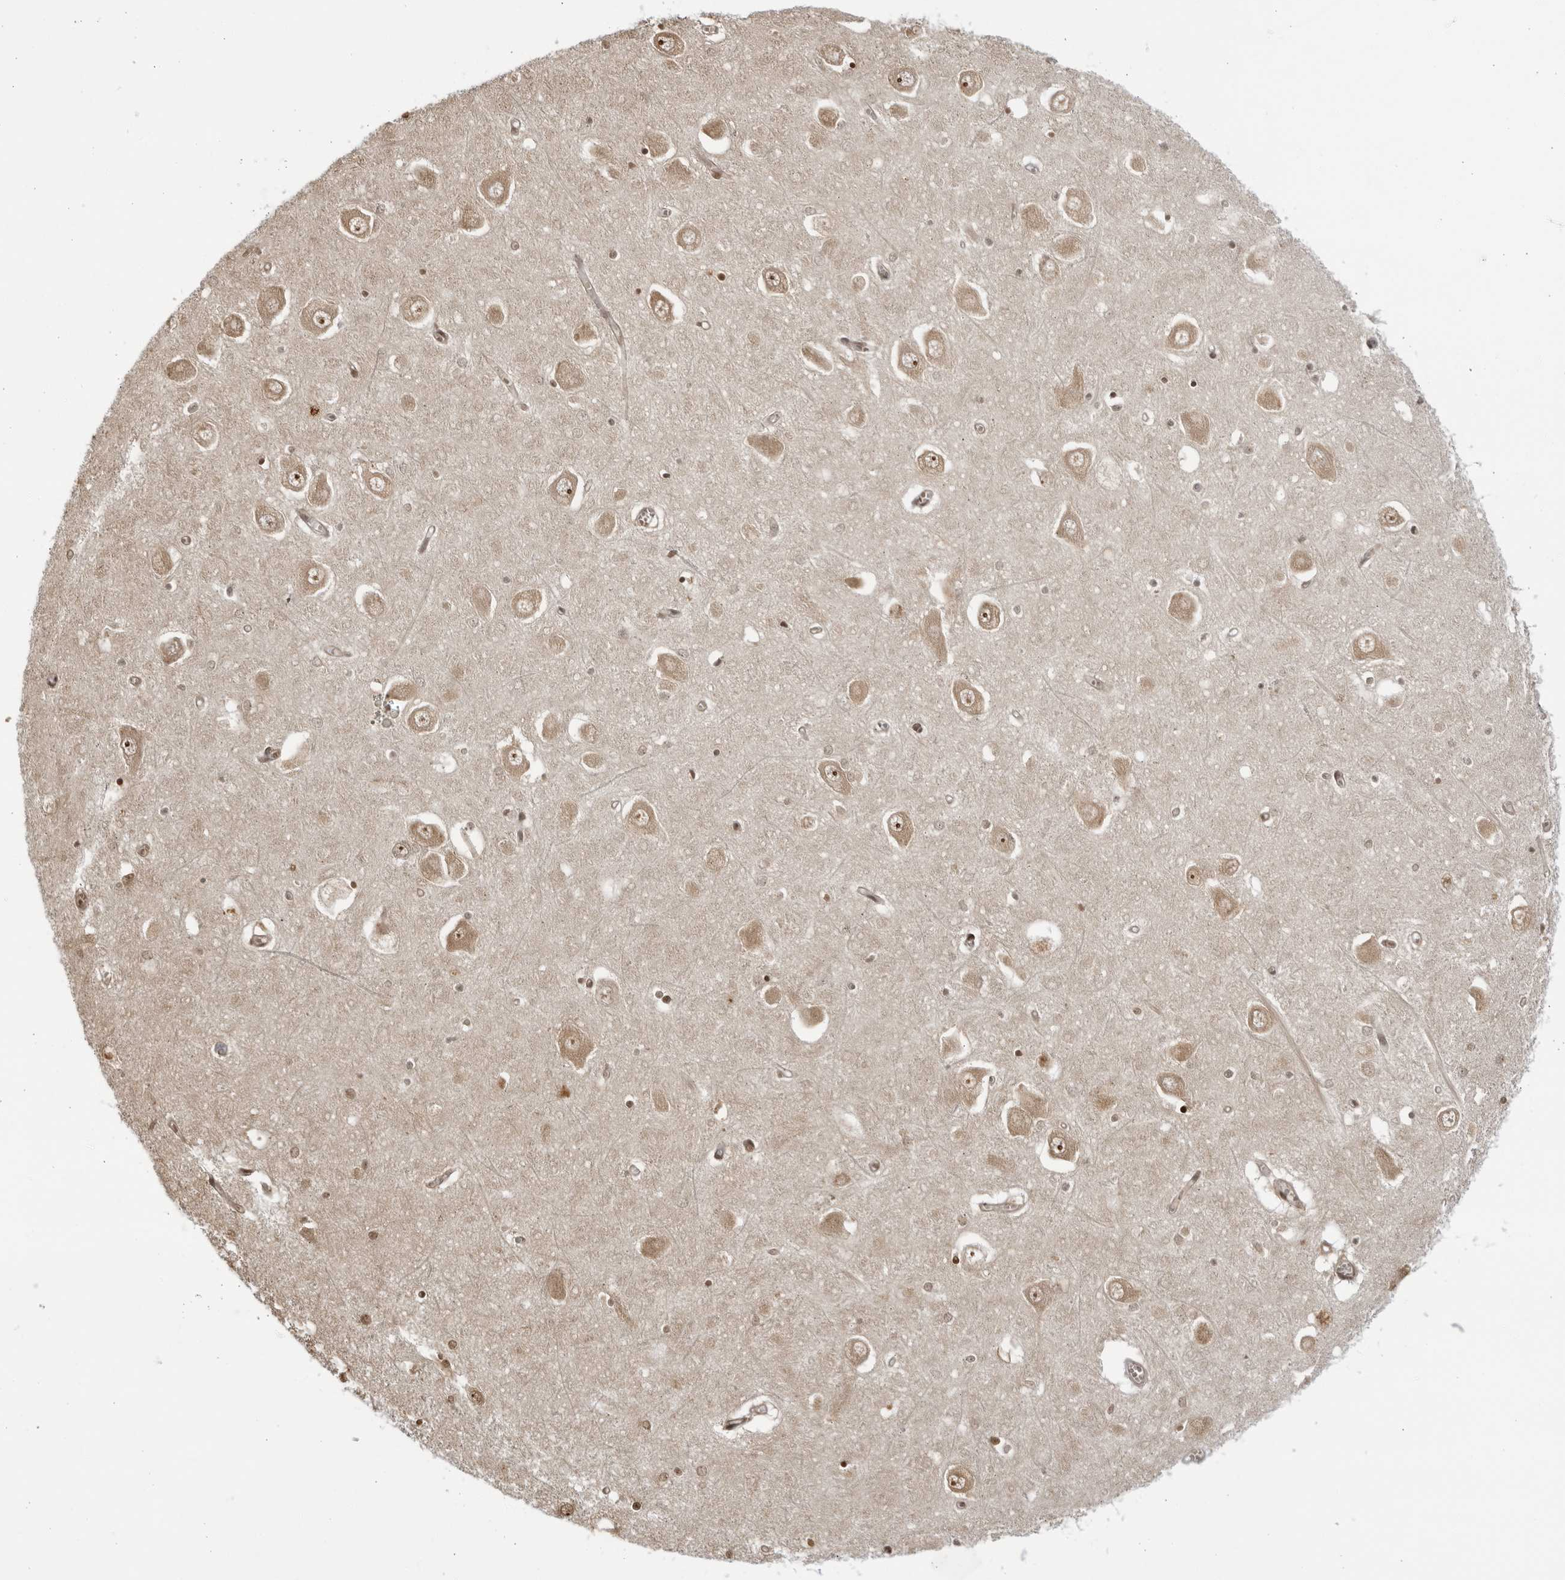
{"staining": {"intensity": "weak", "quantity": "<25%", "location": "nuclear"}, "tissue": "hippocampus", "cell_type": "Glial cells", "image_type": "normal", "snomed": [{"axis": "morphology", "description": "Normal tissue, NOS"}, {"axis": "topography", "description": "Hippocampus"}], "caption": "A high-resolution micrograph shows immunohistochemistry (IHC) staining of unremarkable hippocampus, which reveals no significant staining in glial cells.", "gene": "RASGEF1C", "patient": {"sex": "male", "age": 70}}